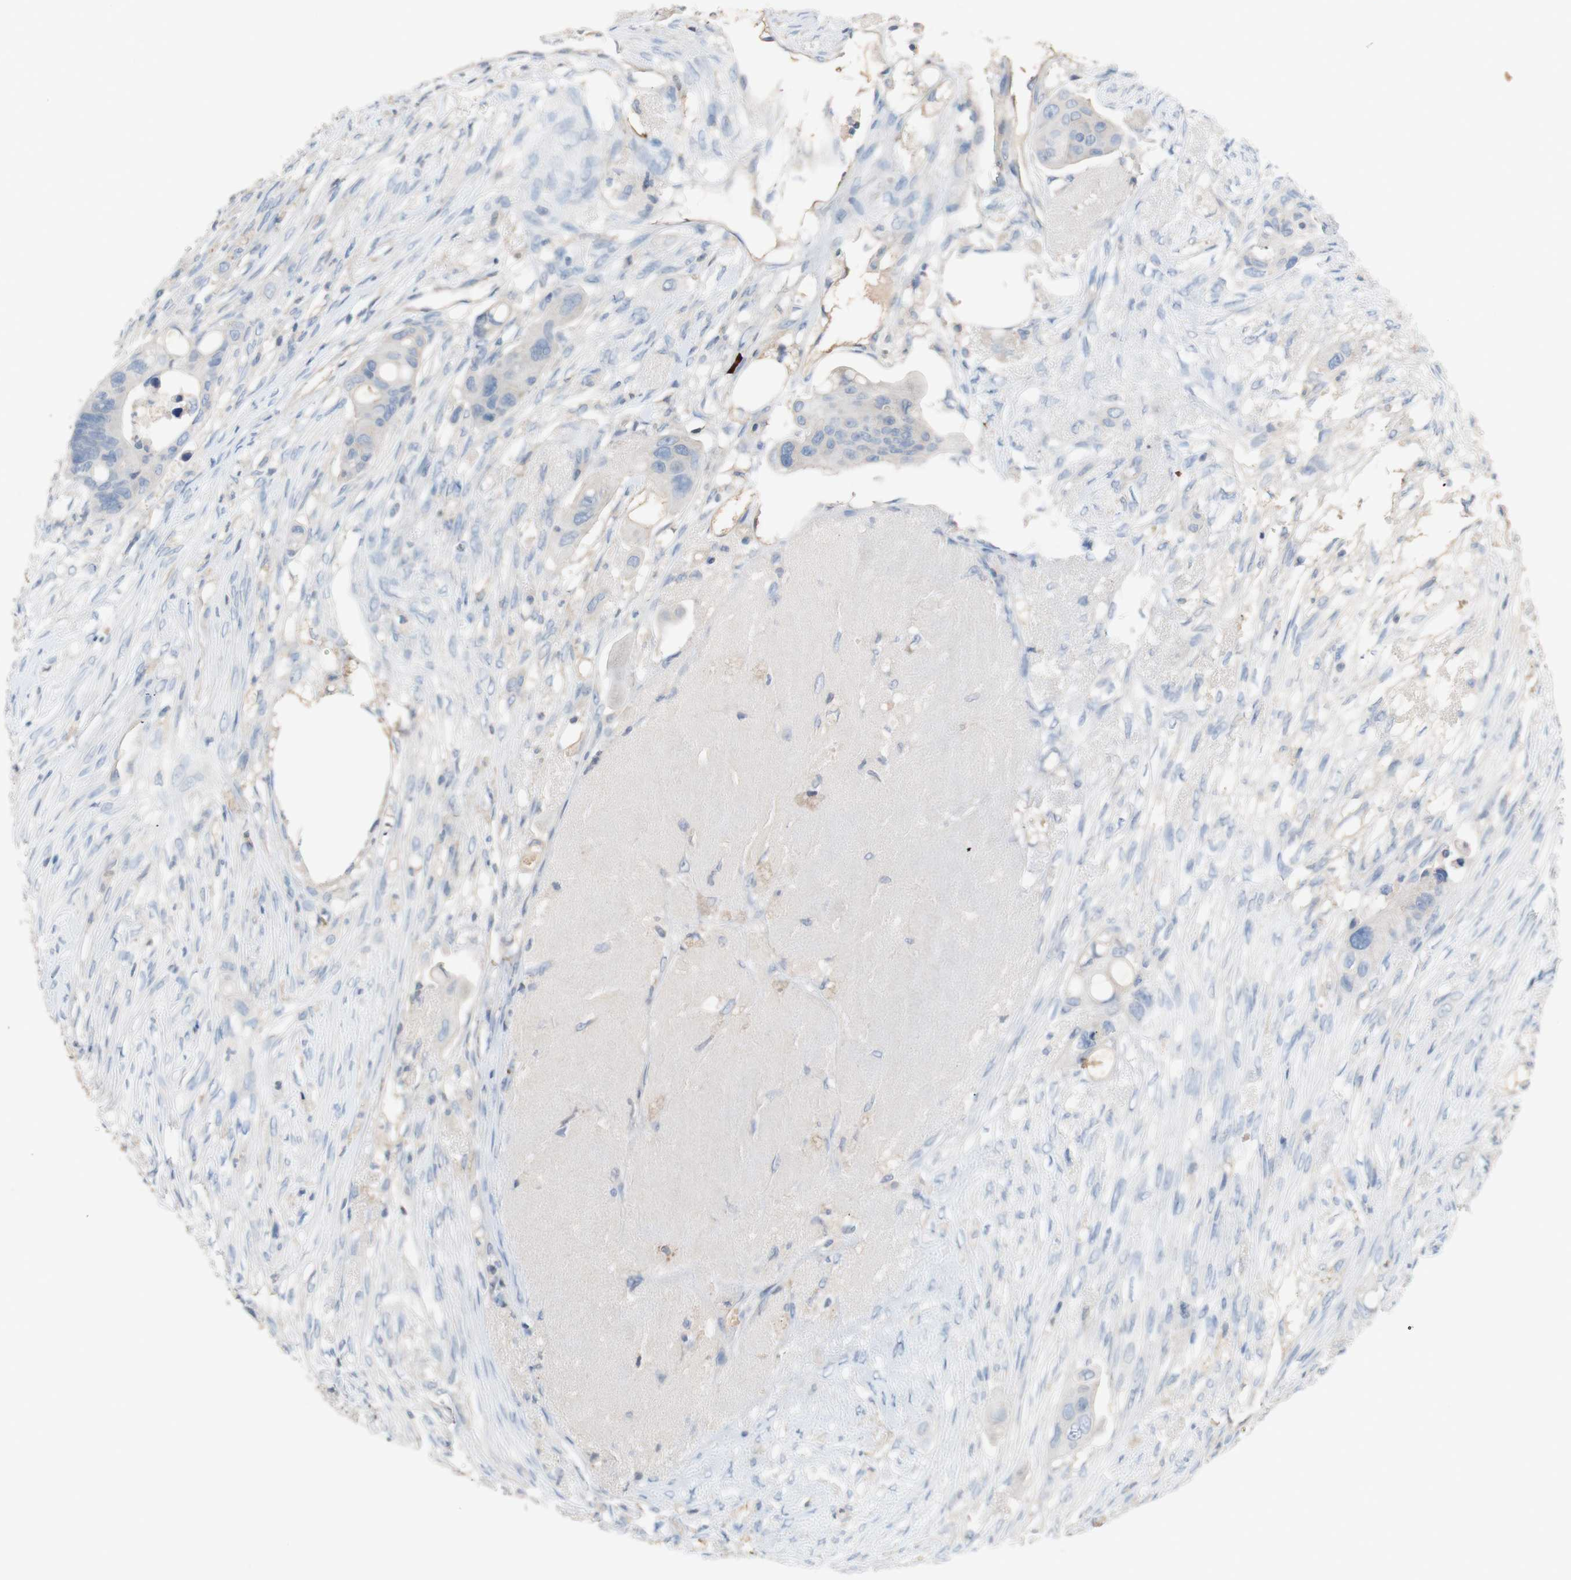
{"staining": {"intensity": "negative", "quantity": "none", "location": "none"}, "tissue": "colorectal cancer", "cell_type": "Tumor cells", "image_type": "cancer", "snomed": [{"axis": "morphology", "description": "Adenocarcinoma, NOS"}, {"axis": "topography", "description": "Colon"}], "caption": "Image shows no protein staining in tumor cells of colorectal adenocarcinoma tissue.", "gene": "PACSIN1", "patient": {"sex": "female", "age": 57}}